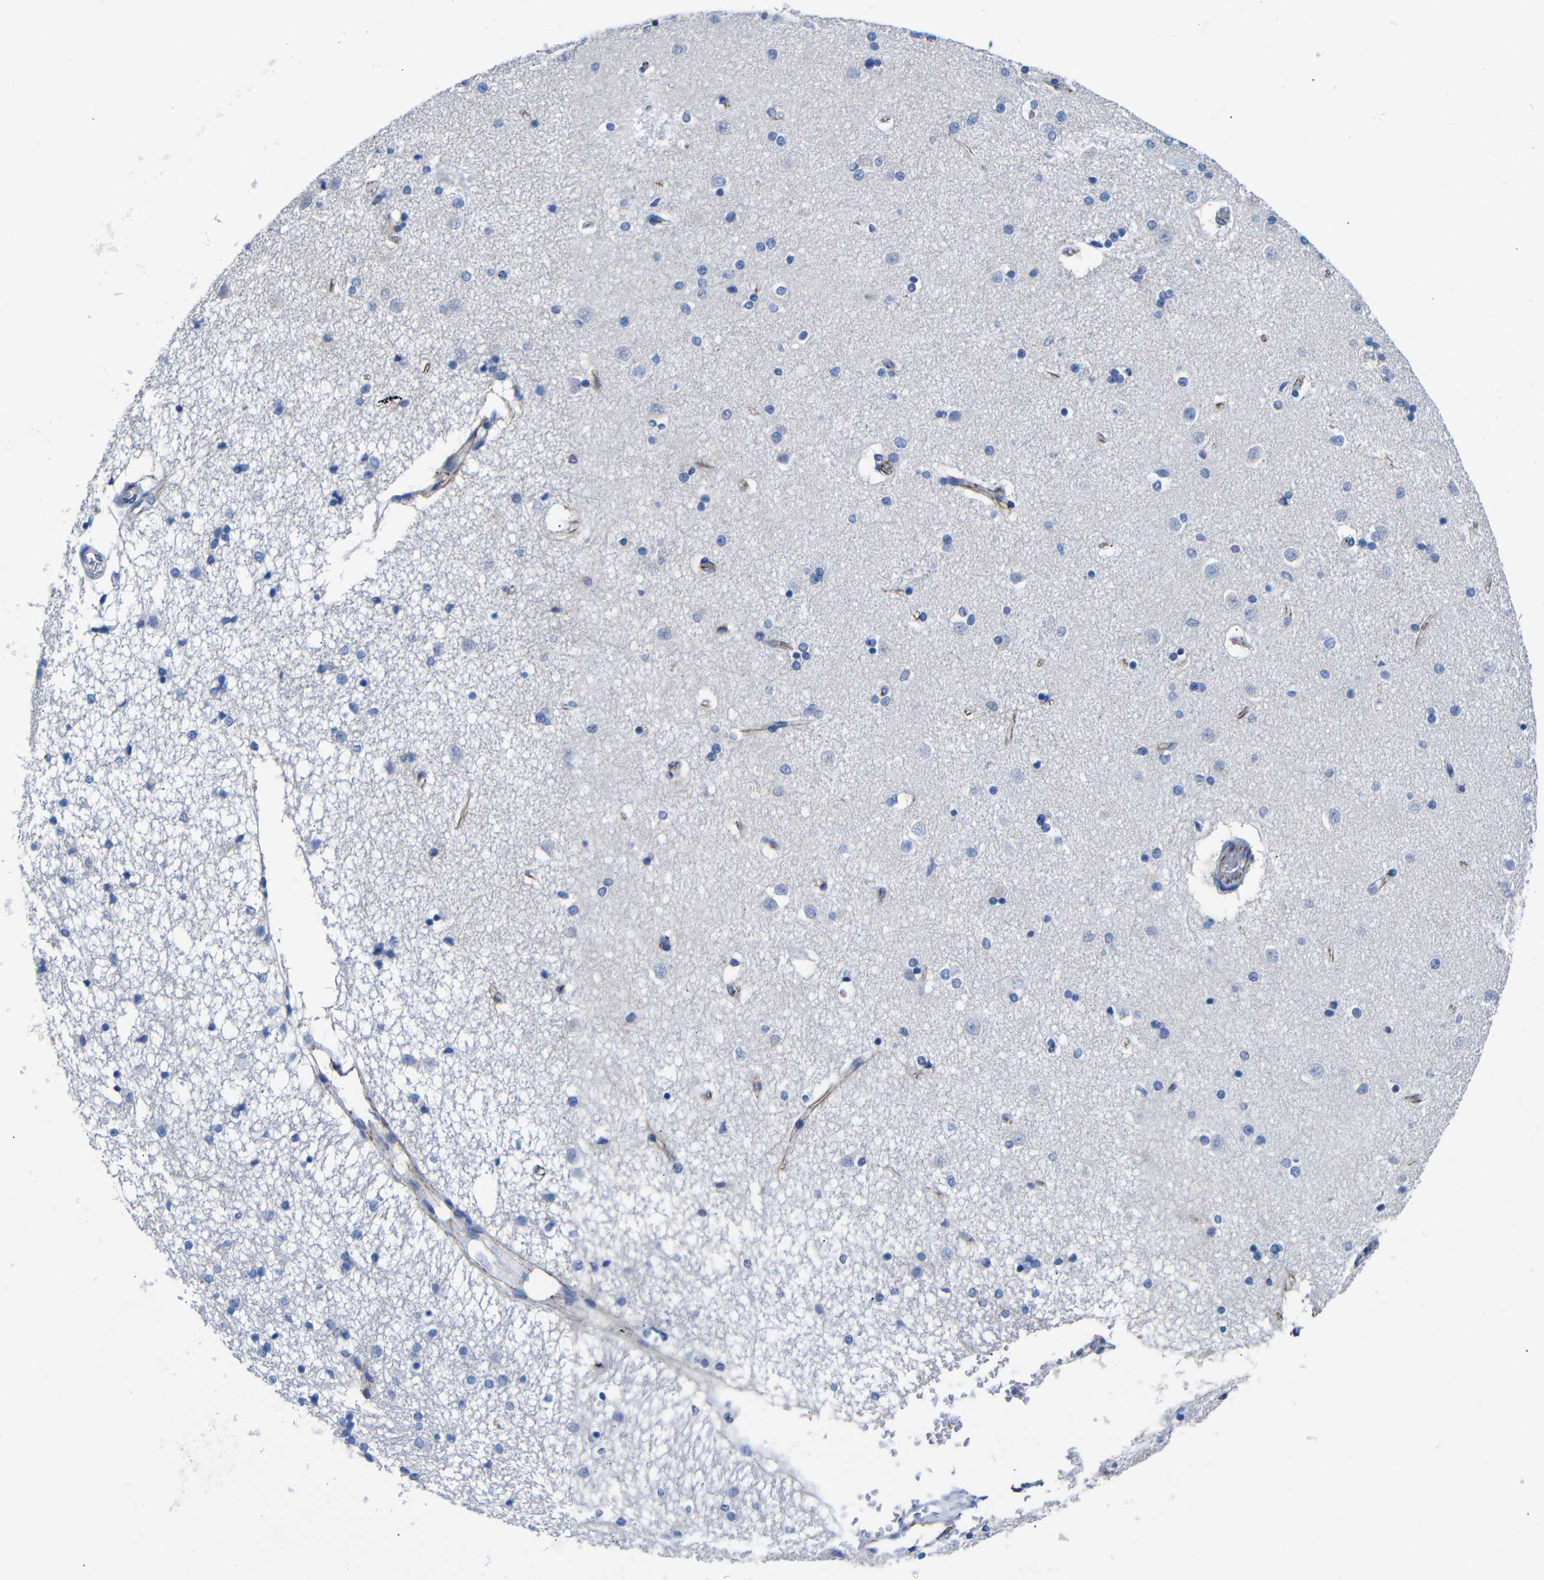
{"staining": {"intensity": "negative", "quantity": "none", "location": "none"}, "tissue": "caudate", "cell_type": "Glial cells", "image_type": "normal", "snomed": [{"axis": "morphology", "description": "Normal tissue, NOS"}, {"axis": "topography", "description": "Lateral ventricle wall"}], "caption": "Immunohistochemistry of unremarkable human caudate exhibits no staining in glial cells.", "gene": "CGNL1", "patient": {"sex": "female", "age": 54}}